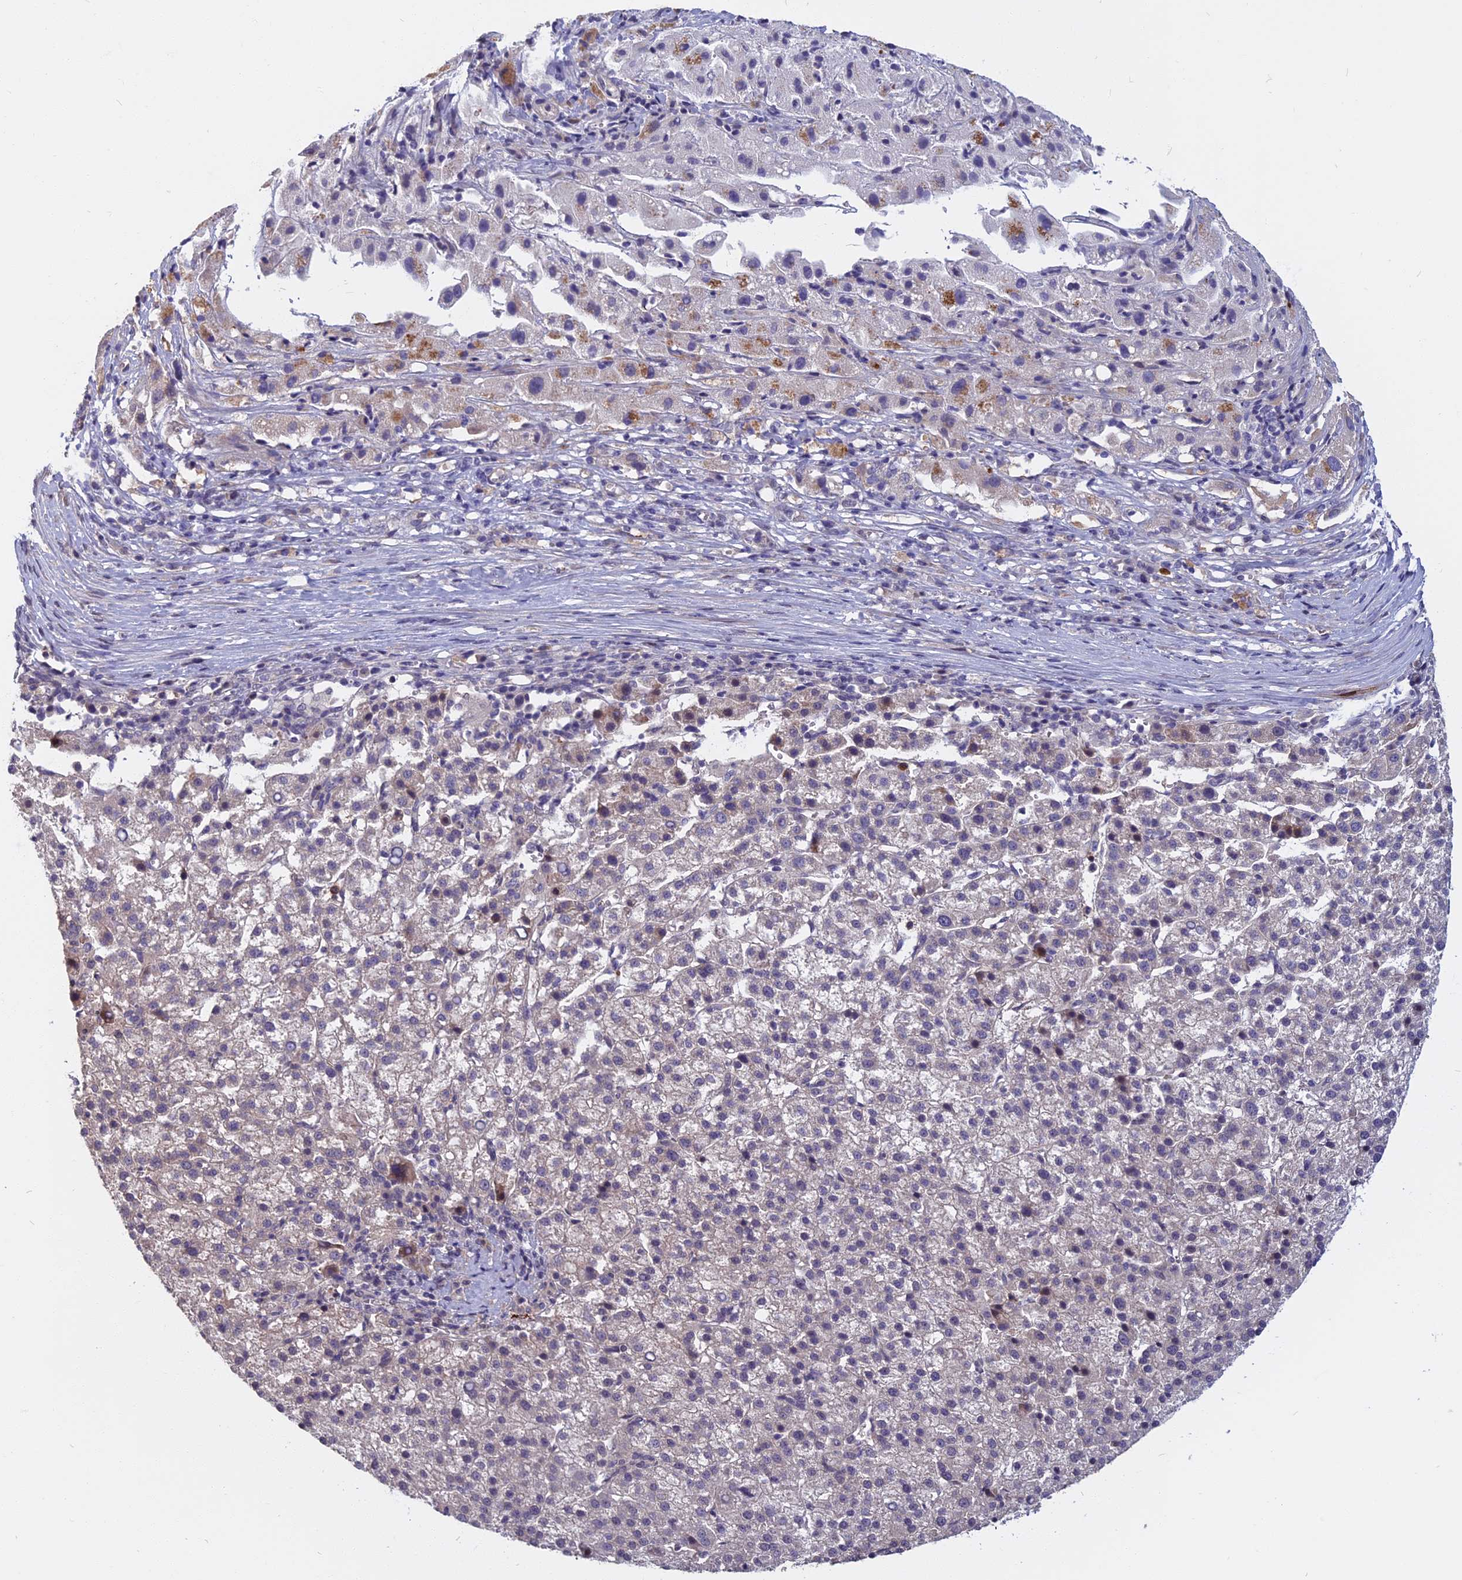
{"staining": {"intensity": "negative", "quantity": "none", "location": "none"}, "tissue": "liver cancer", "cell_type": "Tumor cells", "image_type": "cancer", "snomed": [{"axis": "morphology", "description": "Carcinoma, Hepatocellular, NOS"}, {"axis": "topography", "description": "Liver"}], "caption": "This image is of hepatocellular carcinoma (liver) stained with immunohistochemistry to label a protein in brown with the nuclei are counter-stained blue. There is no staining in tumor cells. The staining was performed using DAB (3,3'-diaminobenzidine) to visualize the protein expression in brown, while the nuclei were stained in blue with hematoxylin (Magnification: 20x).", "gene": "SPG11", "patient": {"sex": "female", "age": 58}}